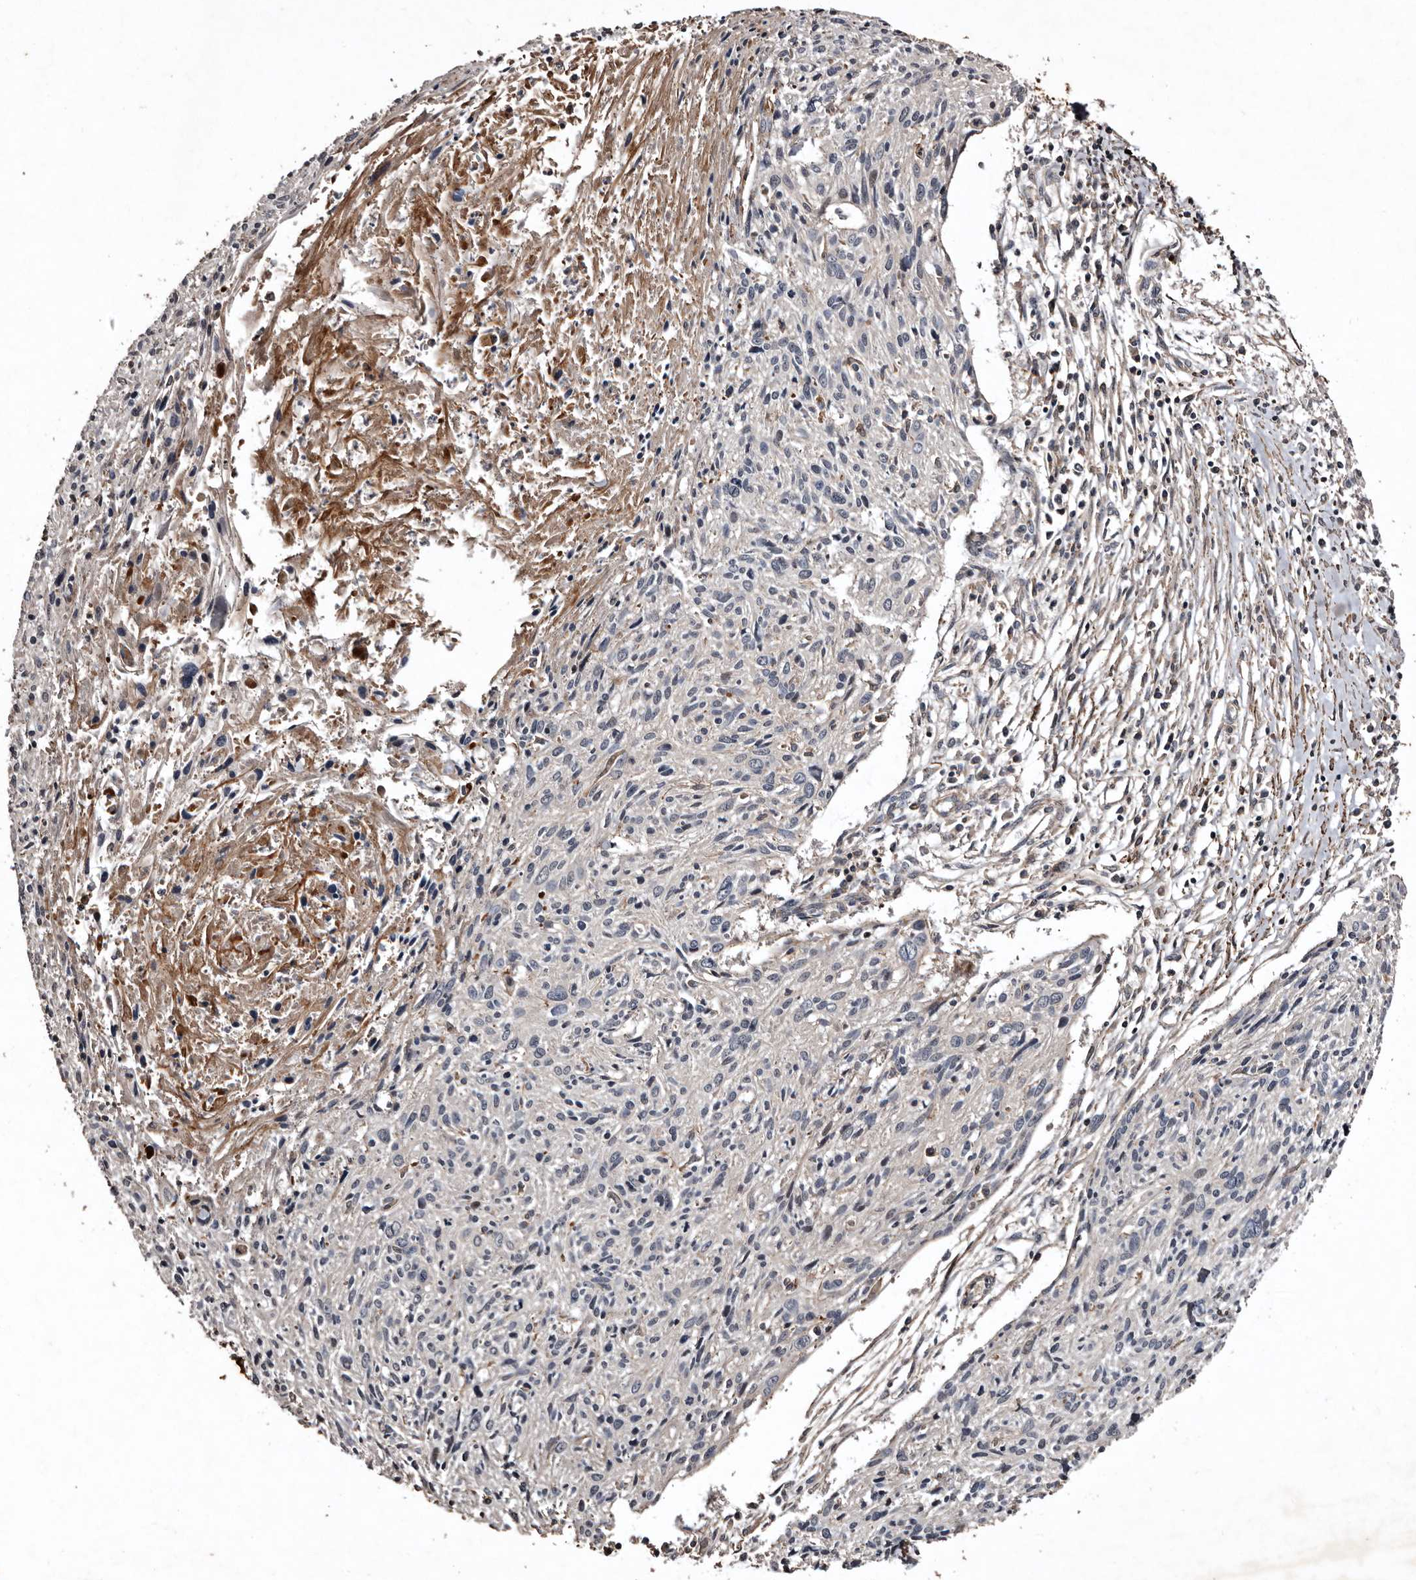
{"staining": {"intensity": "negative", "quantity": "none", "location": "none"}, "tissue": "cervical cancer", "cell_type": "Tumor cells", "image_type": "cancer", "snomed": [{"axis": "morphology", "description": "Squamous cell carcinoma, NOS"}, {"axis": "topography", "description": "Cervix"}], "caption": "Squamous cell carcinoma (cervical) was stained to show a protein in brown. There is no significant positivity in tumor cells. The staining is performed using DAB brown chromogen with nuclei counter-stained in using hematoxylin.", "gene": "PRKD3", "patient": {"sex": "female", "age": 51}}